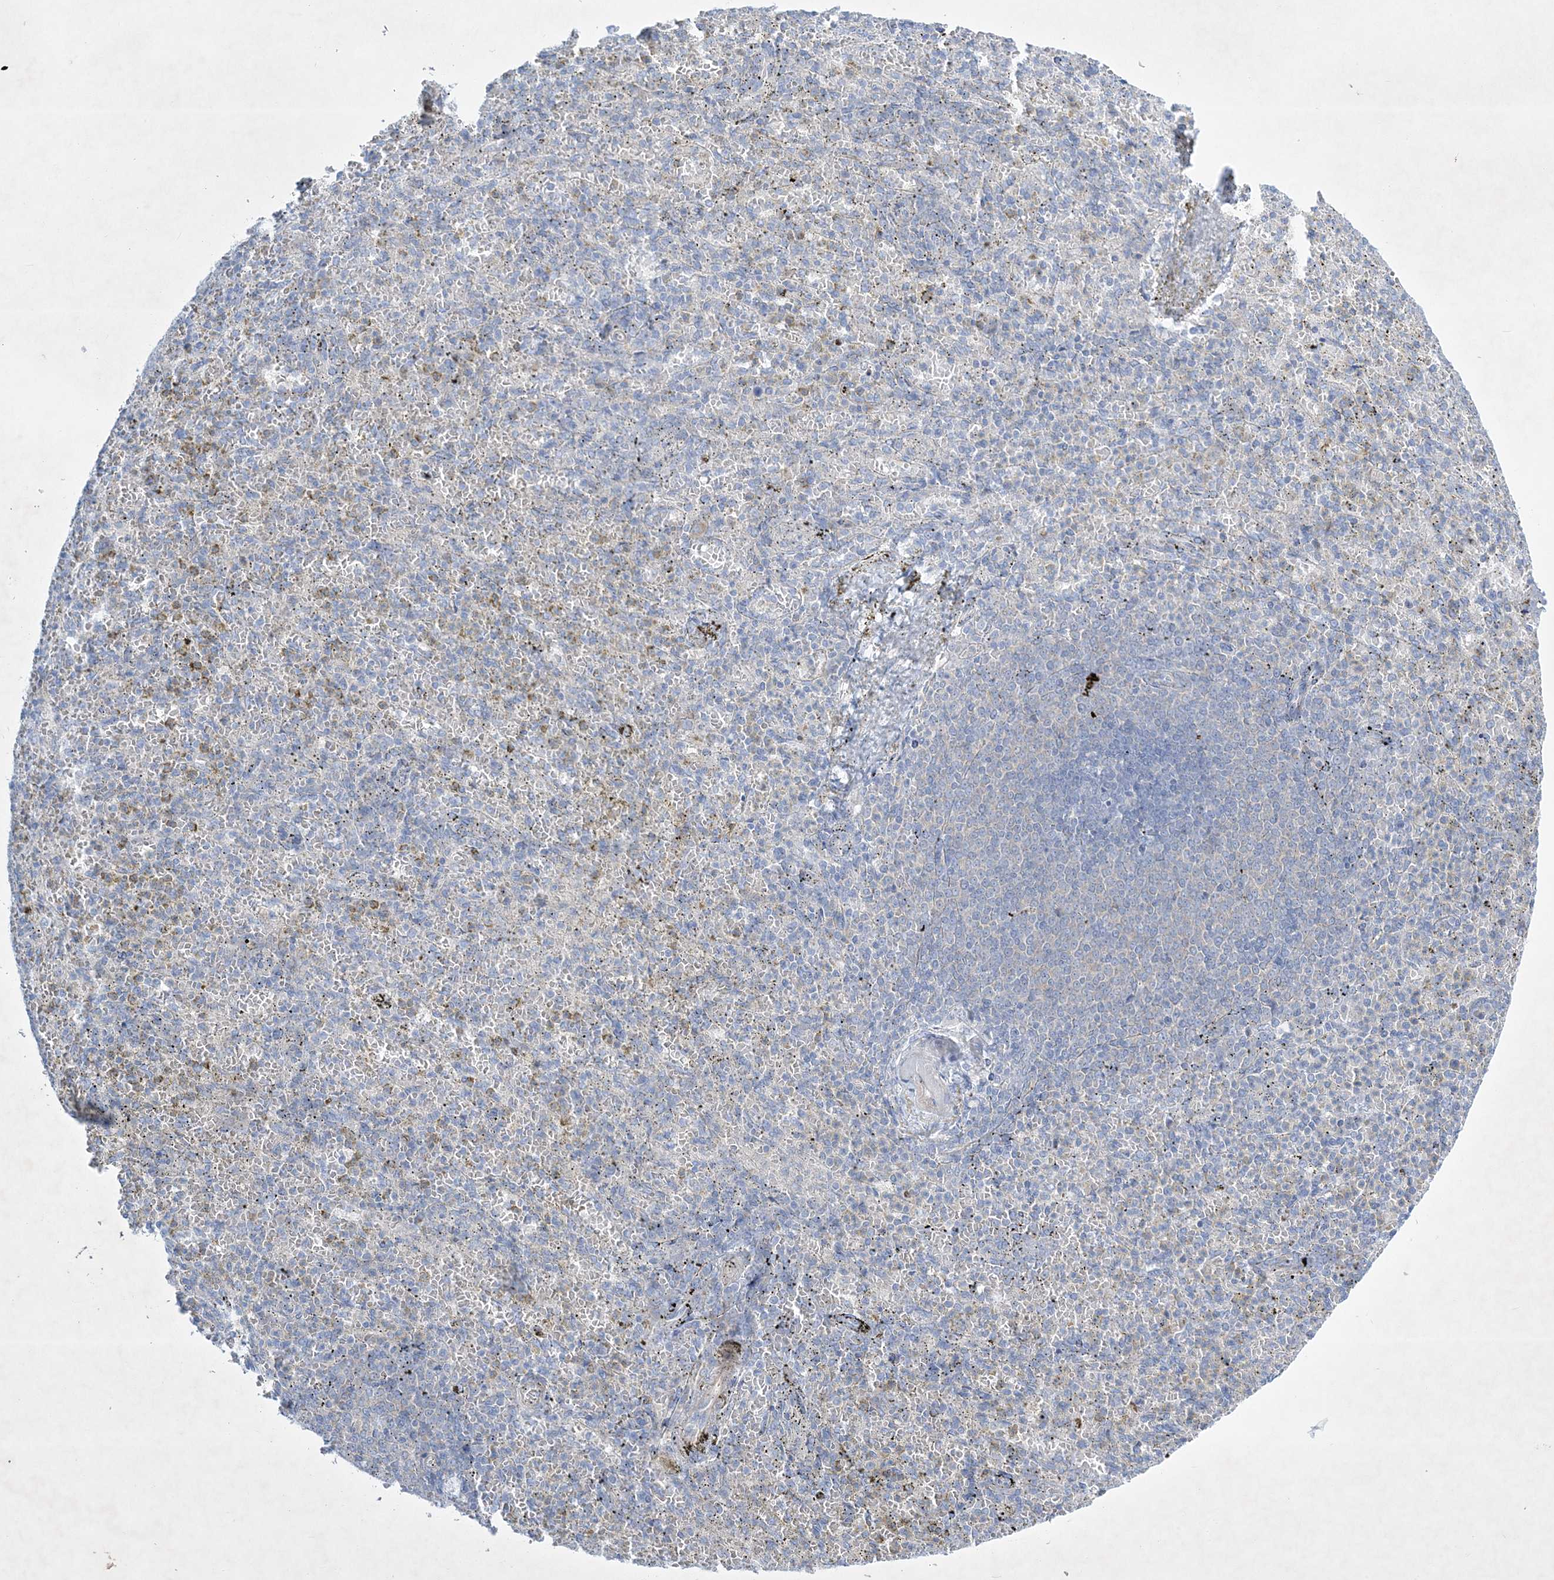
{"staining": {"intensity": "negative", "quantity": "none", "location": "none"}, "tissue": "spleen", "cell_type": "Cells in red pulp", "image_type": "normal", "snomed": [{"axis": "morphology", "description": "Normal tissue, NOS"}, {"axis": "topography", "description": "Spleen"}], "caption": "Immunohistochemistry (IHC) photomicrograph of normal spleen: spleen stained with DAB (3,3'-diaminobenzidine) reveals no significant protein staining in cells in red pulp. Brightfield microscopy of IHC stained with DAB (brown) and hematoxylin (blue), captured at high magnification.", "gene": "FARSB", "patient": {"sex": "female", "age": 74}}